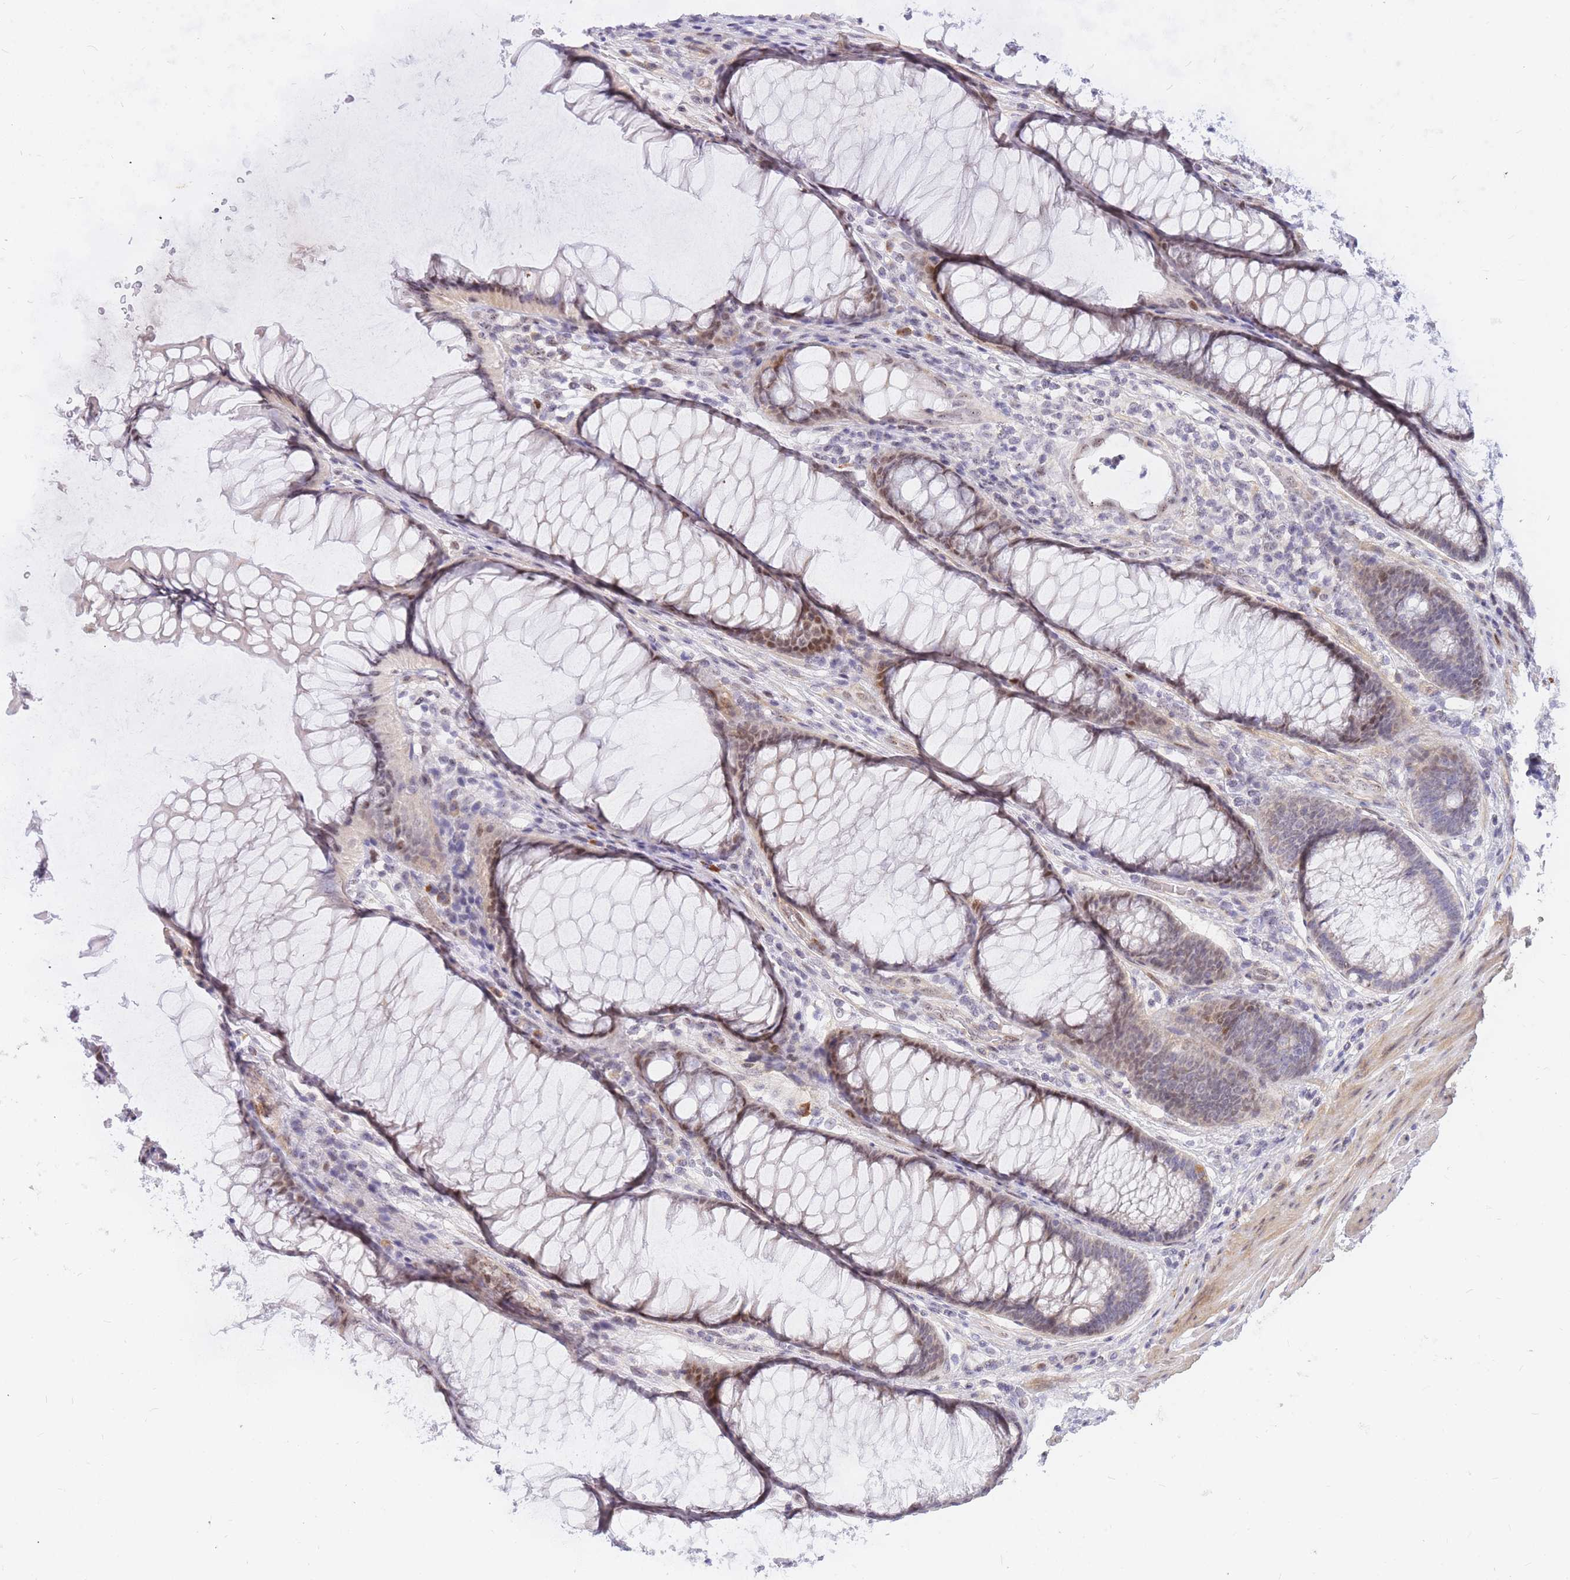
{"staining": {"intensity": "moderate", "quantity": ">75%", "location": "nuclear"}, "tissue": "colon", "cell_type": "Endothelial cells", "image_type": "normal", "snomed": [{"axis": "morphology", "description": "Normal tissue, NOS"}, {"axis": "topography", "description": "Colon"}], "caption": "Brown immunohistochemical staining in normal human colon displays moderate nuclear positivity in about >75% of endothelial cells. The protein of interest is stained brown, and the nuclei are stained in blue (DAB (3,3'-diaminobenzidine) IHC with brightfield microscopy, high magnification).", "gene": "TLE2", "patient": {"sex": "female", "age": 82}}